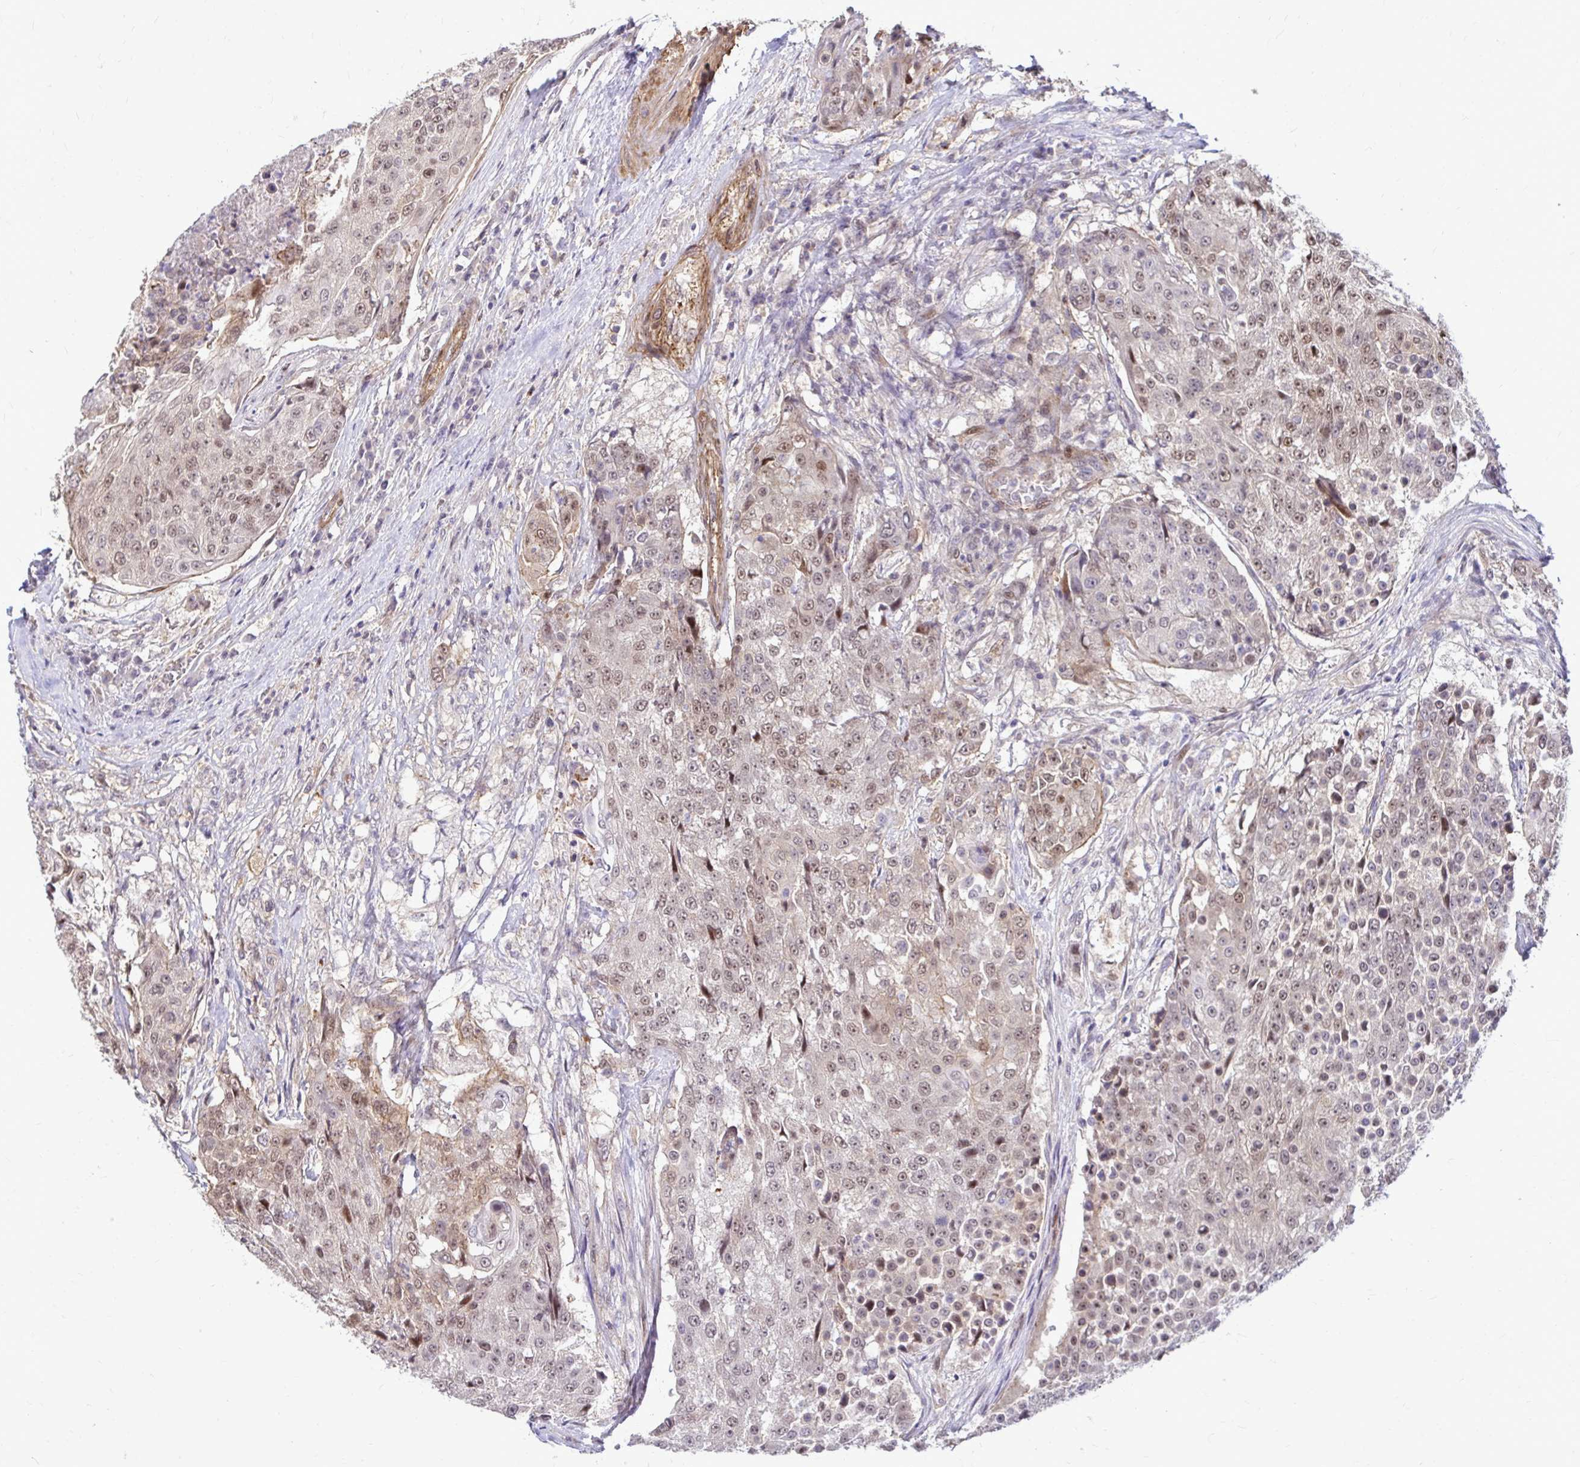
{"staining": {"intensity": "weak", "quantity": ">75%", "location": "cytoplasmic/membranous,nuclear"}, "tissue": "urothelial cancer", "cell_type": "Tumor cells", "image_type": "cancer", "snomed": [{"axis": "morphology", "description": "Urothelial carcinoma, High grade"}, {"axis": "topography", "description": "Urinary bladder"}], "caption": "Protein staining by IHC reveals weak cytoplasmic/membranous and nuclear staining in approximately >75% of tumor cells in urothelial cancer. (Brightfield microscopy of DAB IHC at high magnification).", "gene": "TRIP6", "patient": {"sex": "female", "age": 63}}